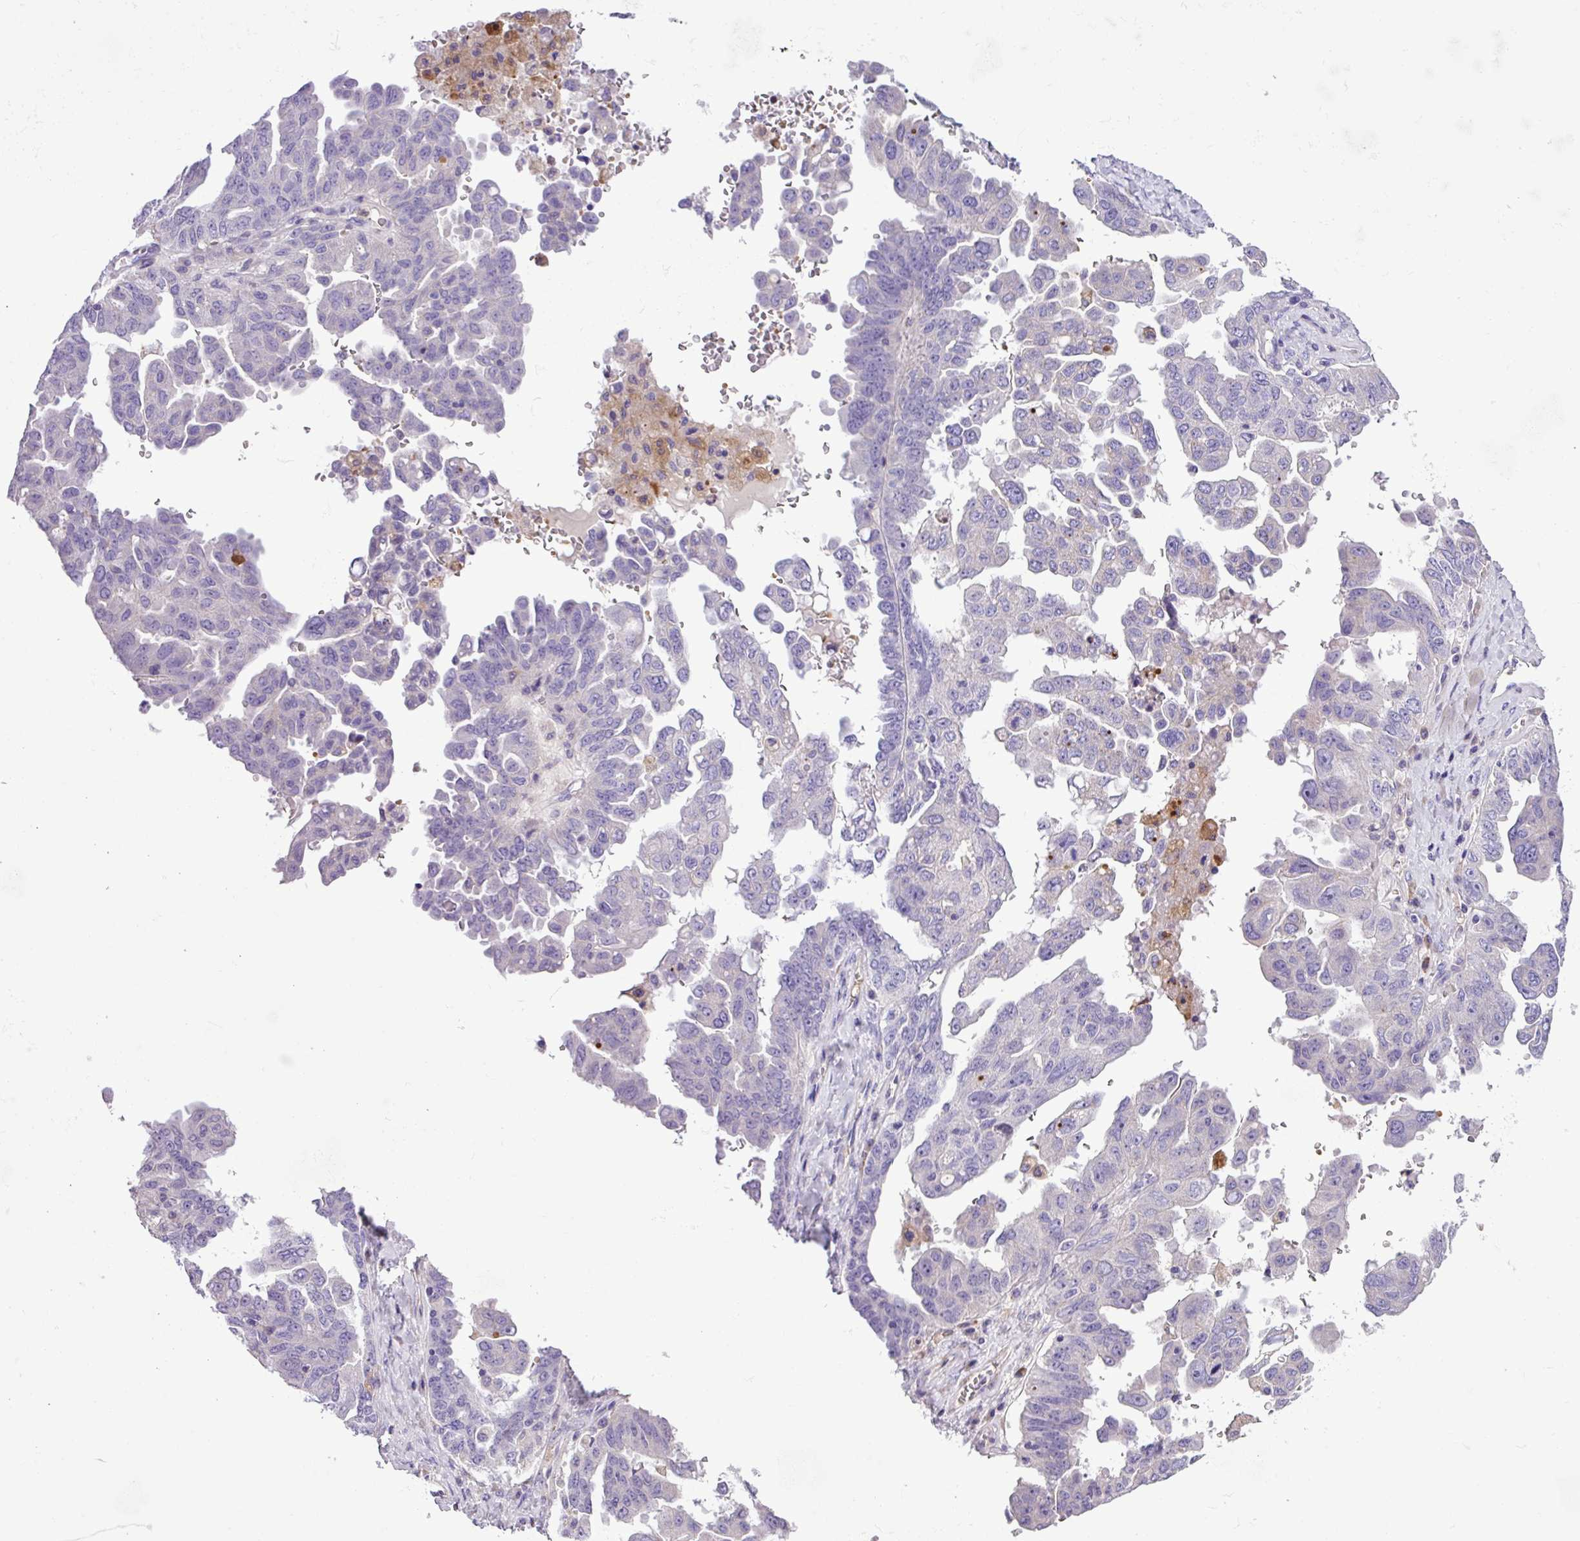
{"staining": {"intensity": "negative", "quantity": "none", "location": "none"}, "tissue": "ovarian cancer", "cell_type": "Tumor cells", "image_type": "cancer", "snomed": [{"axis": "morphology", "description": "Carcinoma, endometroid"}, {"axis": "topography", "description": "Ovary"}], "caption": "Immunohistochemistry histopathology image of neoplastic tissue: human ovarian cancer (endometroid carcinoma) stained with DAB (3,3'-diaminobenzidine) reveals no significant protein expression in tumor cells.", "gene": "C11orf91", "patient": {"sex": "female", "age": 62}}